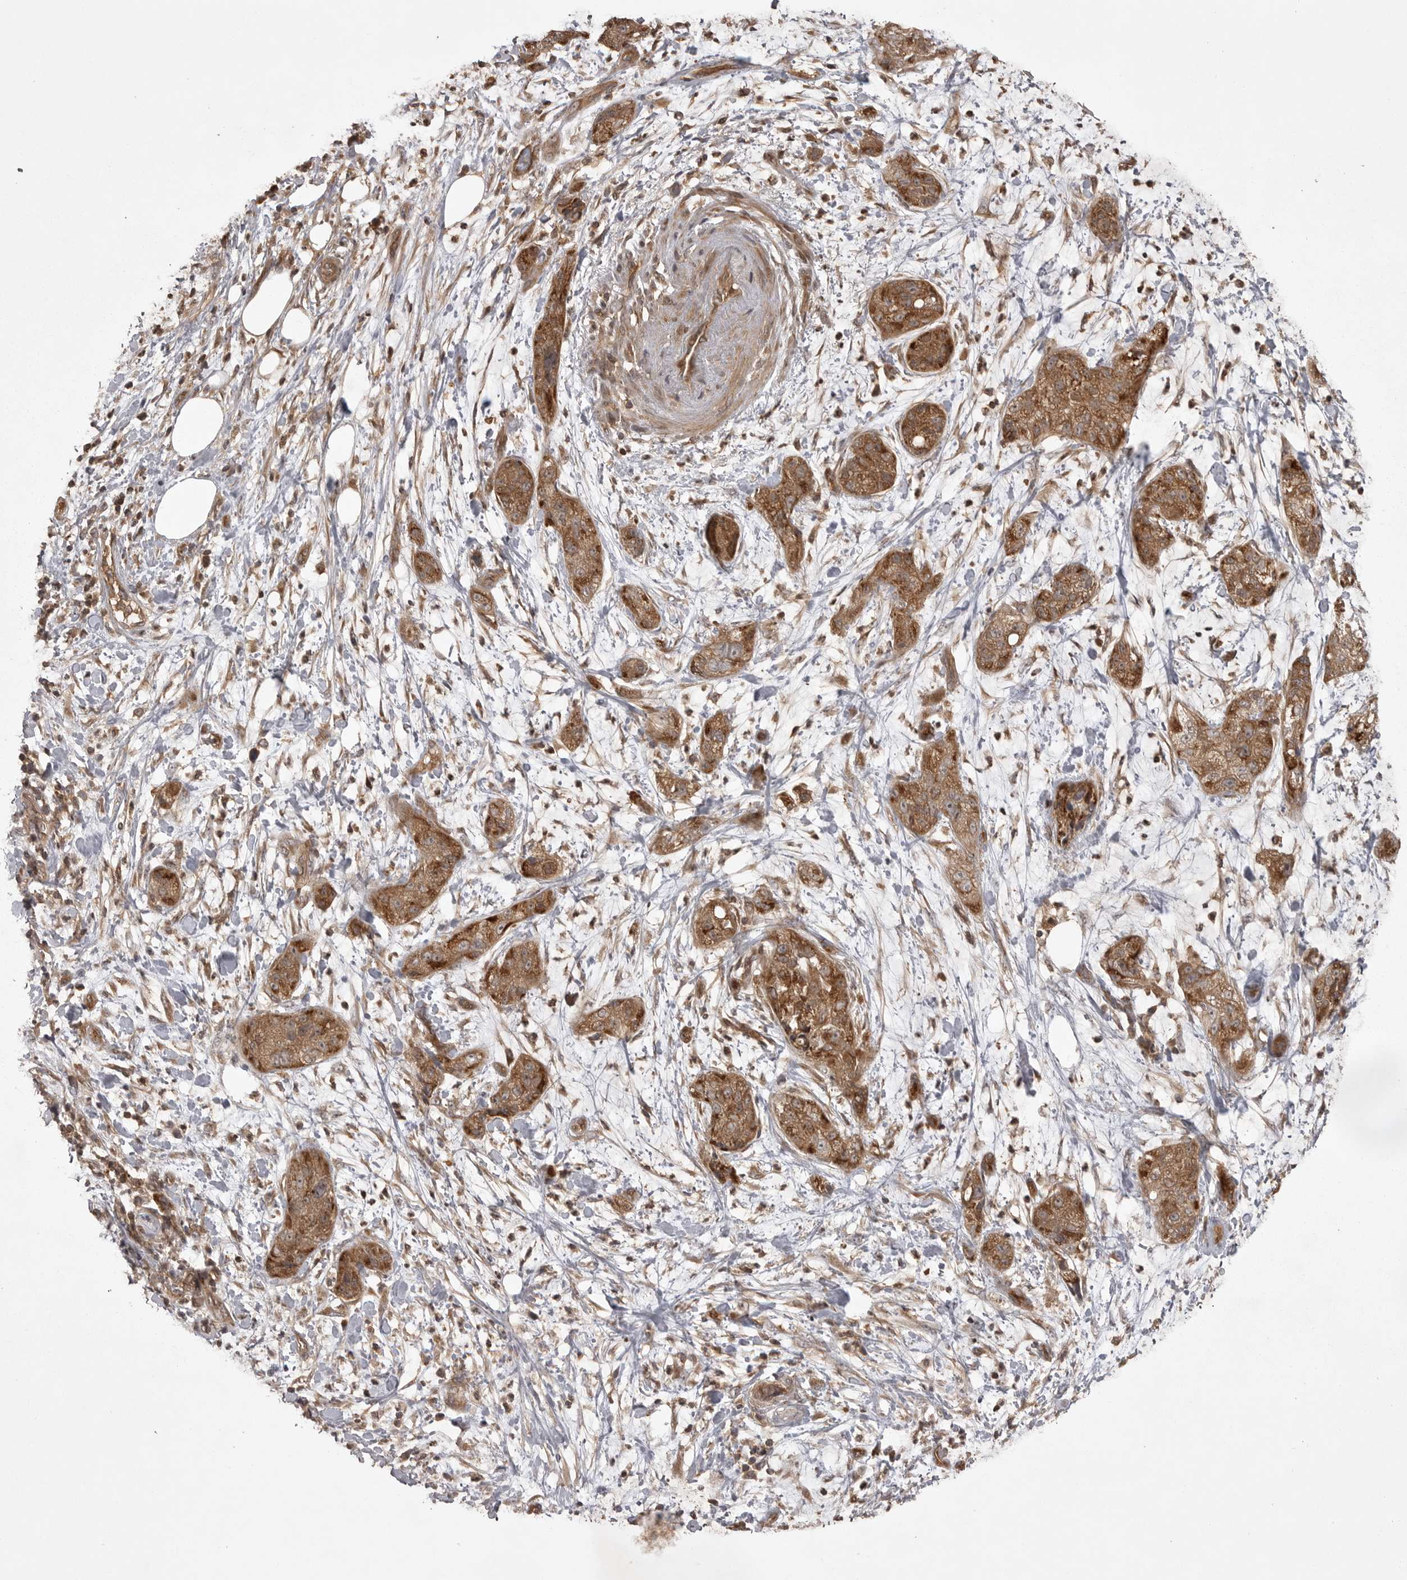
{"staining": {"intensity": "moderate", "quantity": ">75%", "location": "cytoplasmic/membranous"}, "tissue": "pancreatic cancer", "cell_type": "Tumor cells", "image_type": "cancer", "snomed": [{"axis": "morphology", "description": "Adenocarcinoma, NOS"}, {"axis": "topography", "description": "Pancreas"}], "caption": "Pancreatic cancer stained for a protein shows moderate cytoplasmic/membranous positivity in tumor cells. (DAB IHC, brown staining for protein, blue staining for nuclei).", "gene": "STK24", "patient": {"sex": "female", "age": 78}}